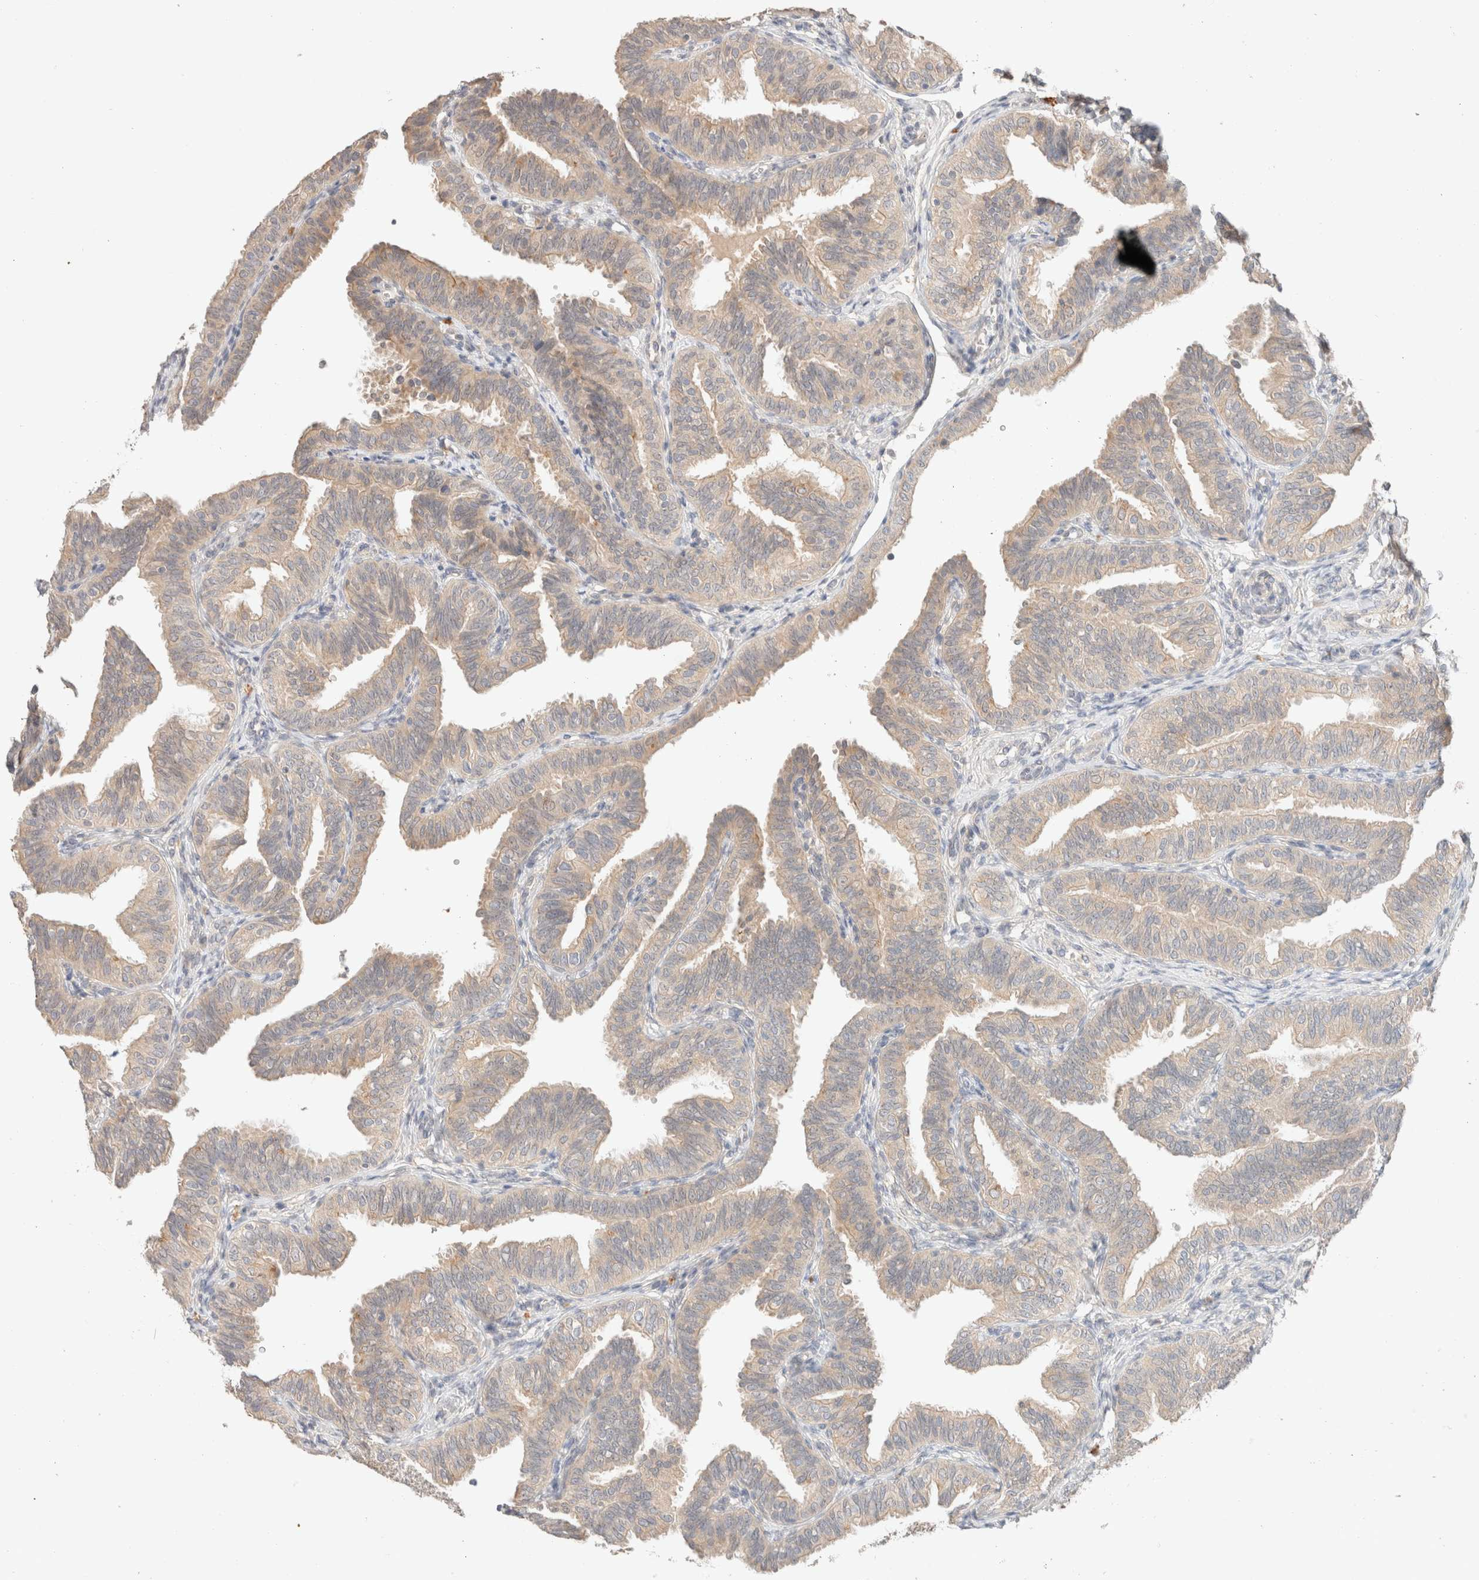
{"staining": {"intensity": "weak", "quantity": "25%-75%", "location": "cytoplasmic/membranous"}, "tissue": "fallopian tube", "cell_type": "Glandular cells", "image_type": "normal", "snomed": [{"axis": "morphology", "description": "Normal tissue, NOS"}, {"axis": "topography", "description": "Fallopian tube"}], "caption": "A high-resolution photomicrograph shows immunohistochemistry (IHC) staining of benign fallopian tube, which shows weak cytoplasmic/membranous positivity in approximately 25%-75% of glandular cells.", "gene": "SARM1", "patient": {"sex": "female", "age": 35}}